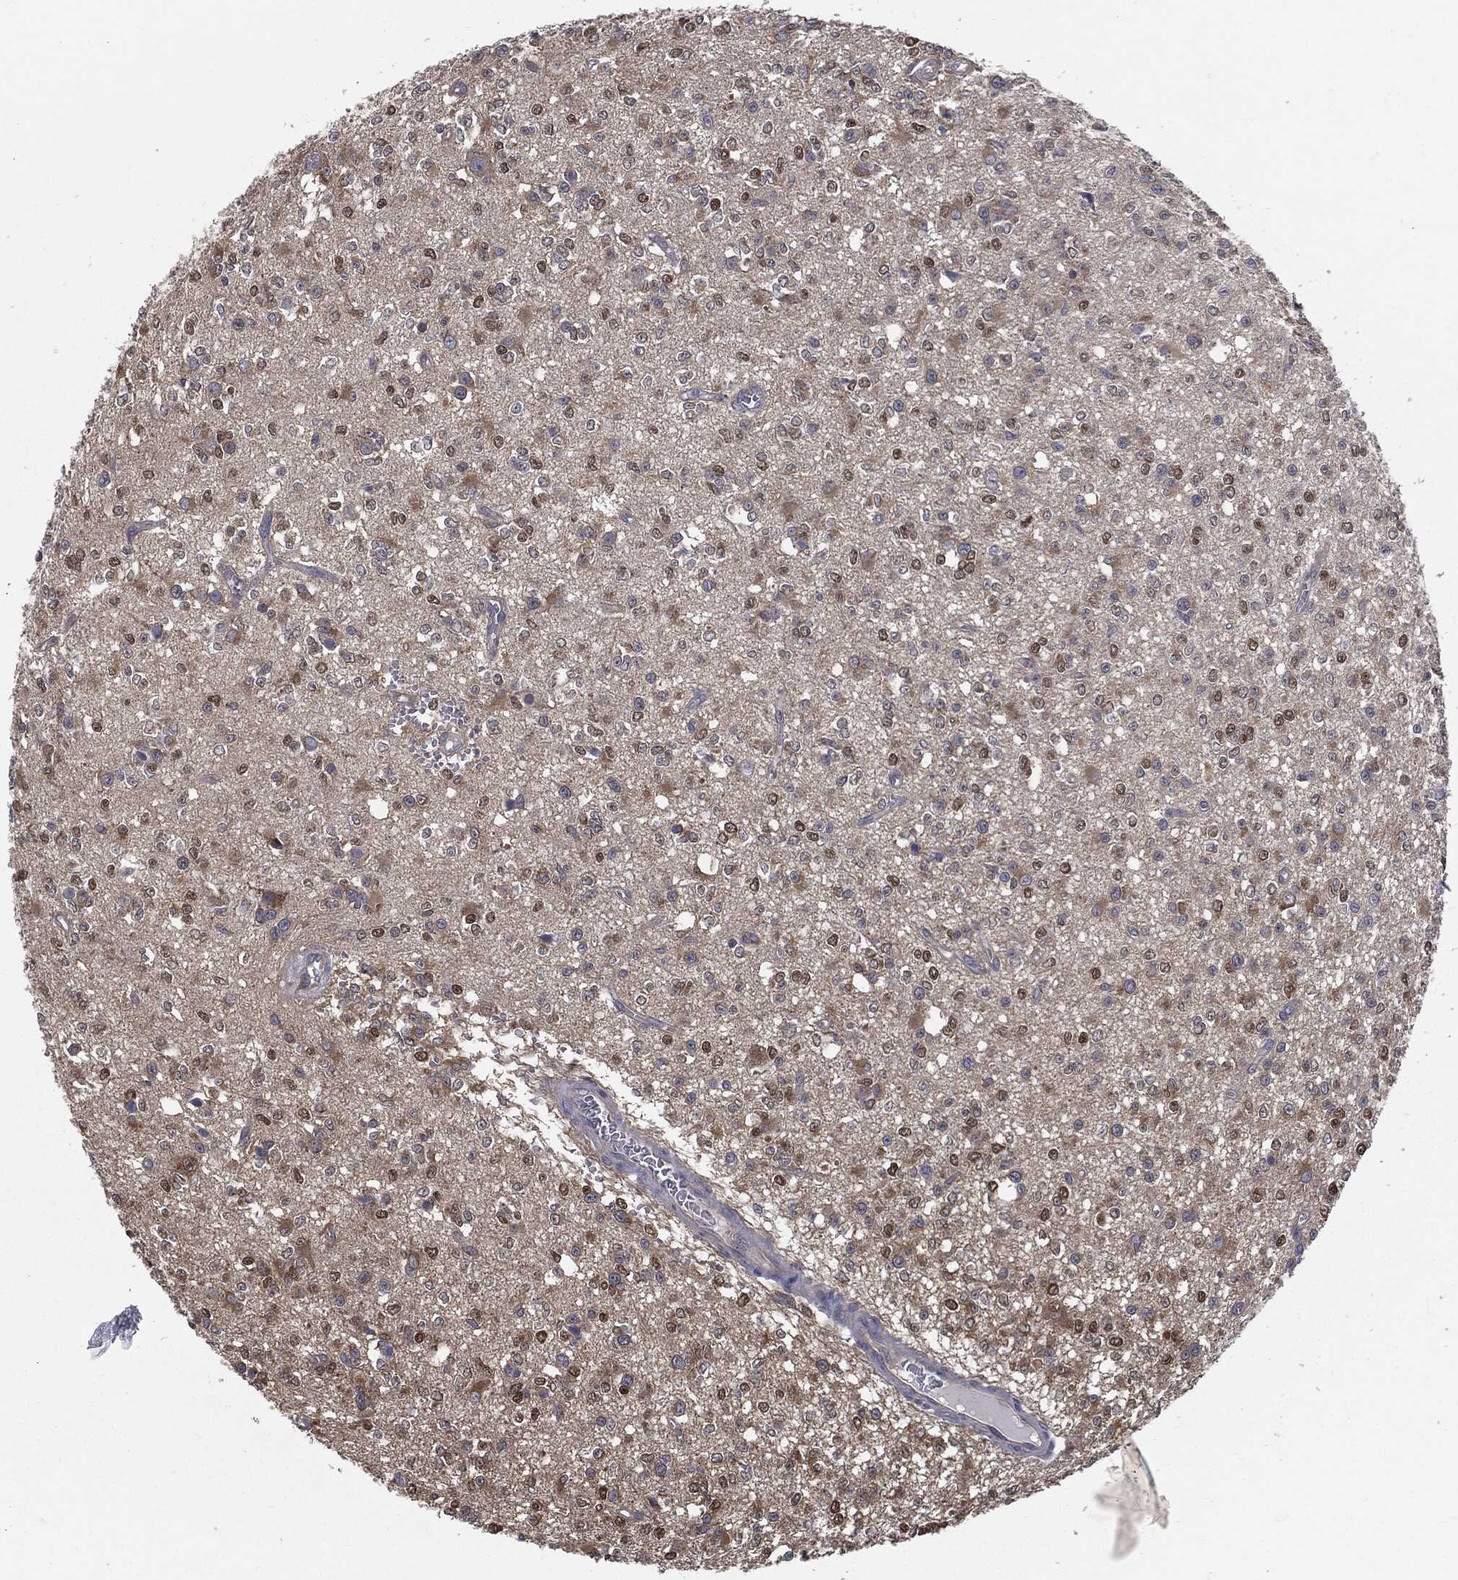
{"staining": {"intensity": "moderate", "quantity": "25%-75%", "location": "cytoplasmic/membranous"}, "tissue": "glioma", "cell_type": "Tumor cells", "image_type": "cancer", "snomed": [{"axis": "morphology", "description": "Glioma, malignant, Low grade"}, {"axis": "topography", "description": "Brain"}], "caption": "Protein staining of malignant glioma (low-grade) tissue exhibits moderate cytoplasmic/membranous expression in about 25%-75% of tumor cells. Immunohistochemistry (ihc) stains the protein in brown and the nuclei are stained blue.", "gene": "PRDX4", "patient": {"sex": "female", "age": 45}}